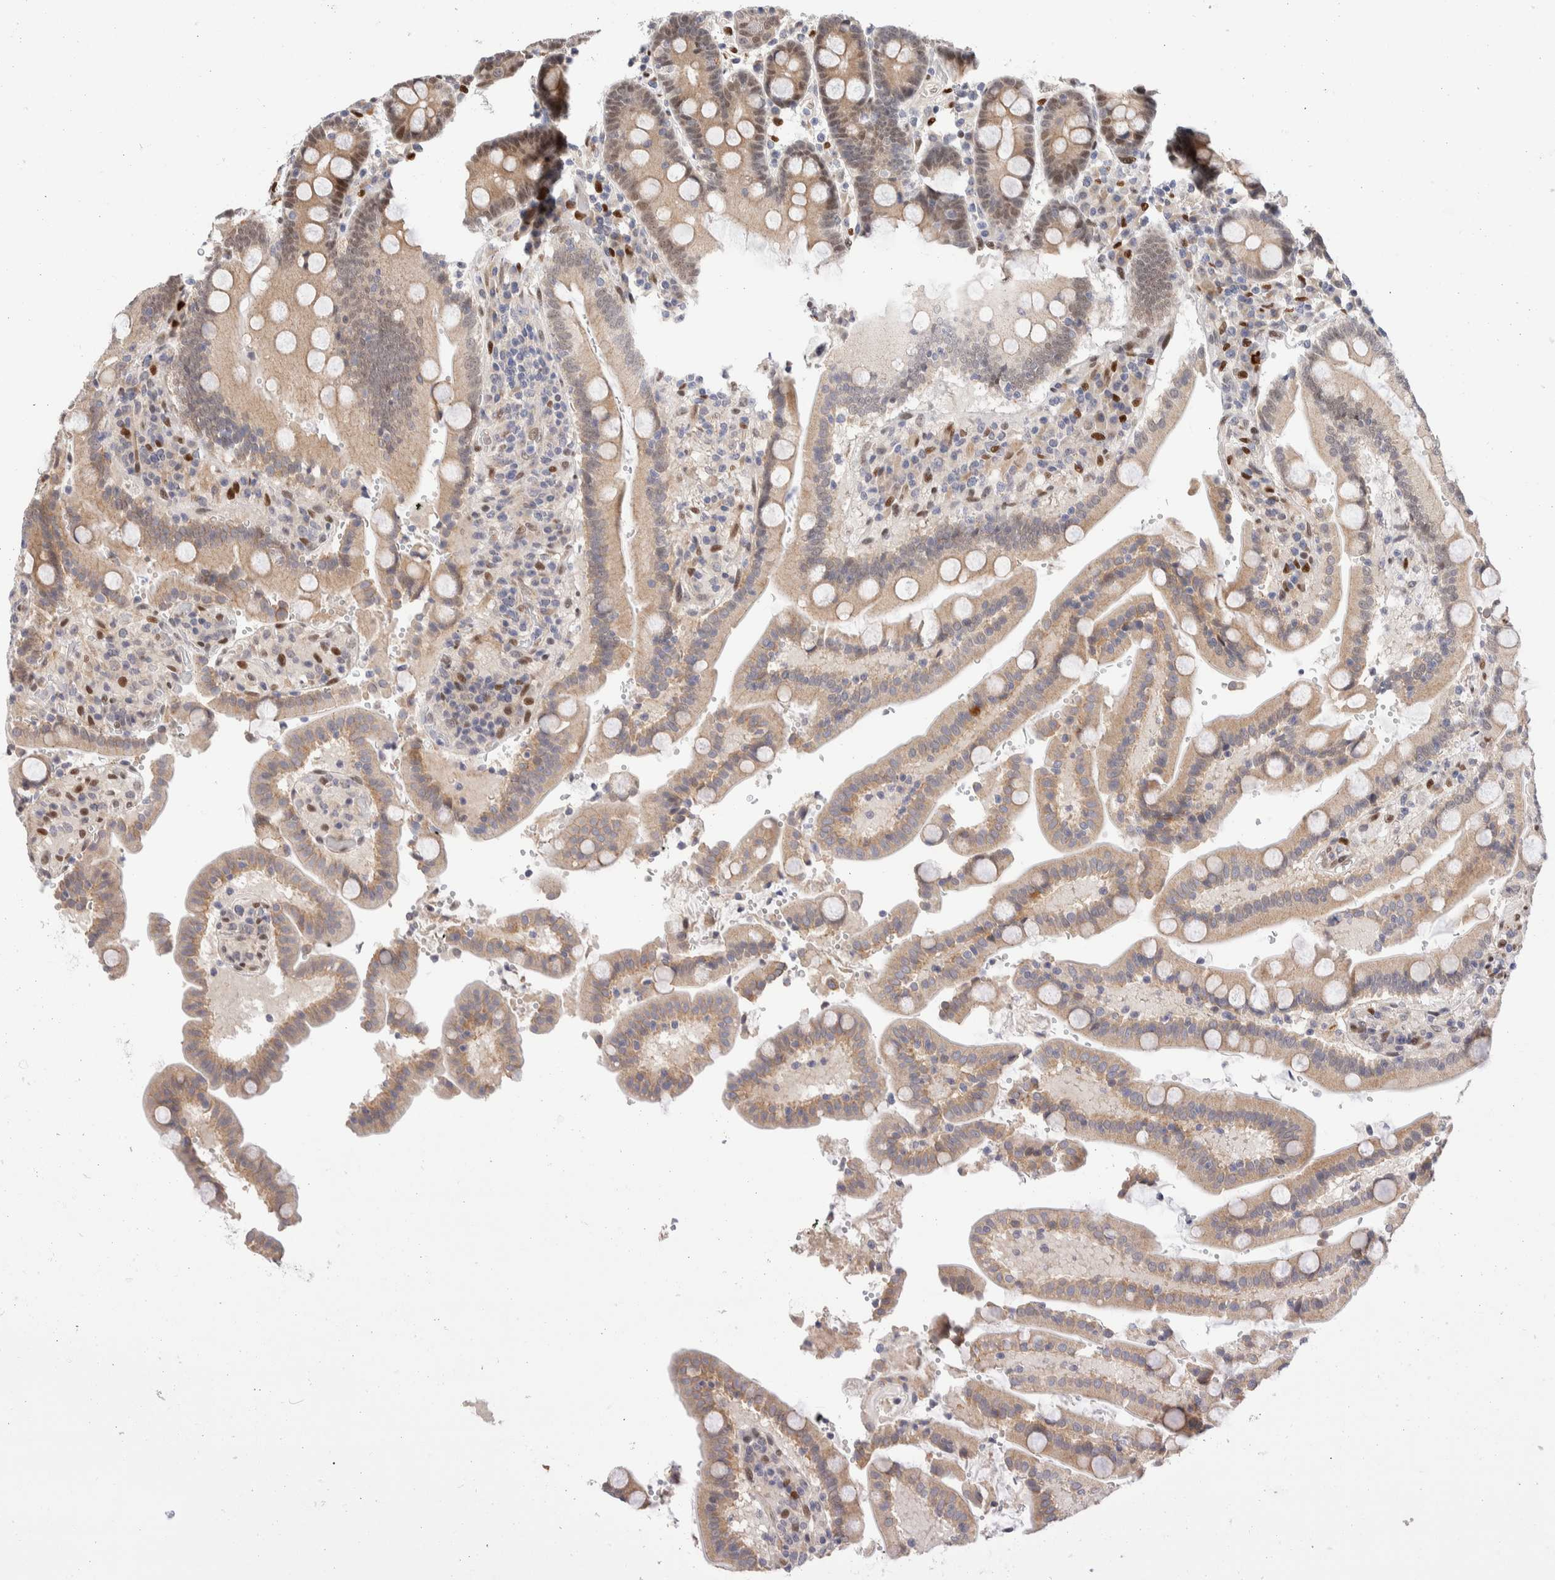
{"staining": {"intensity": "weak", "quantity": ">75%", "location": "cytoplasmic/membranous"}, "tissue": "duodenum", "cell_type": "Glandular cells", "image_type": "normal", "snomed": [{"axis": "morphology", "description": "Normal tissue, NOS"}, {"axis": "topography", "description": "Small intestine, NOS"}], "caption": "Duodenum was stained to show a protein in brown. There is low levels of weak cytoplasmic/membranous staining in about >75% of glandular cells. (DAB IHC, brown staining for protein, blue staining for nuclei).", "gene": "NSMAF", "patient": {"sex": "female", "age": 71}}